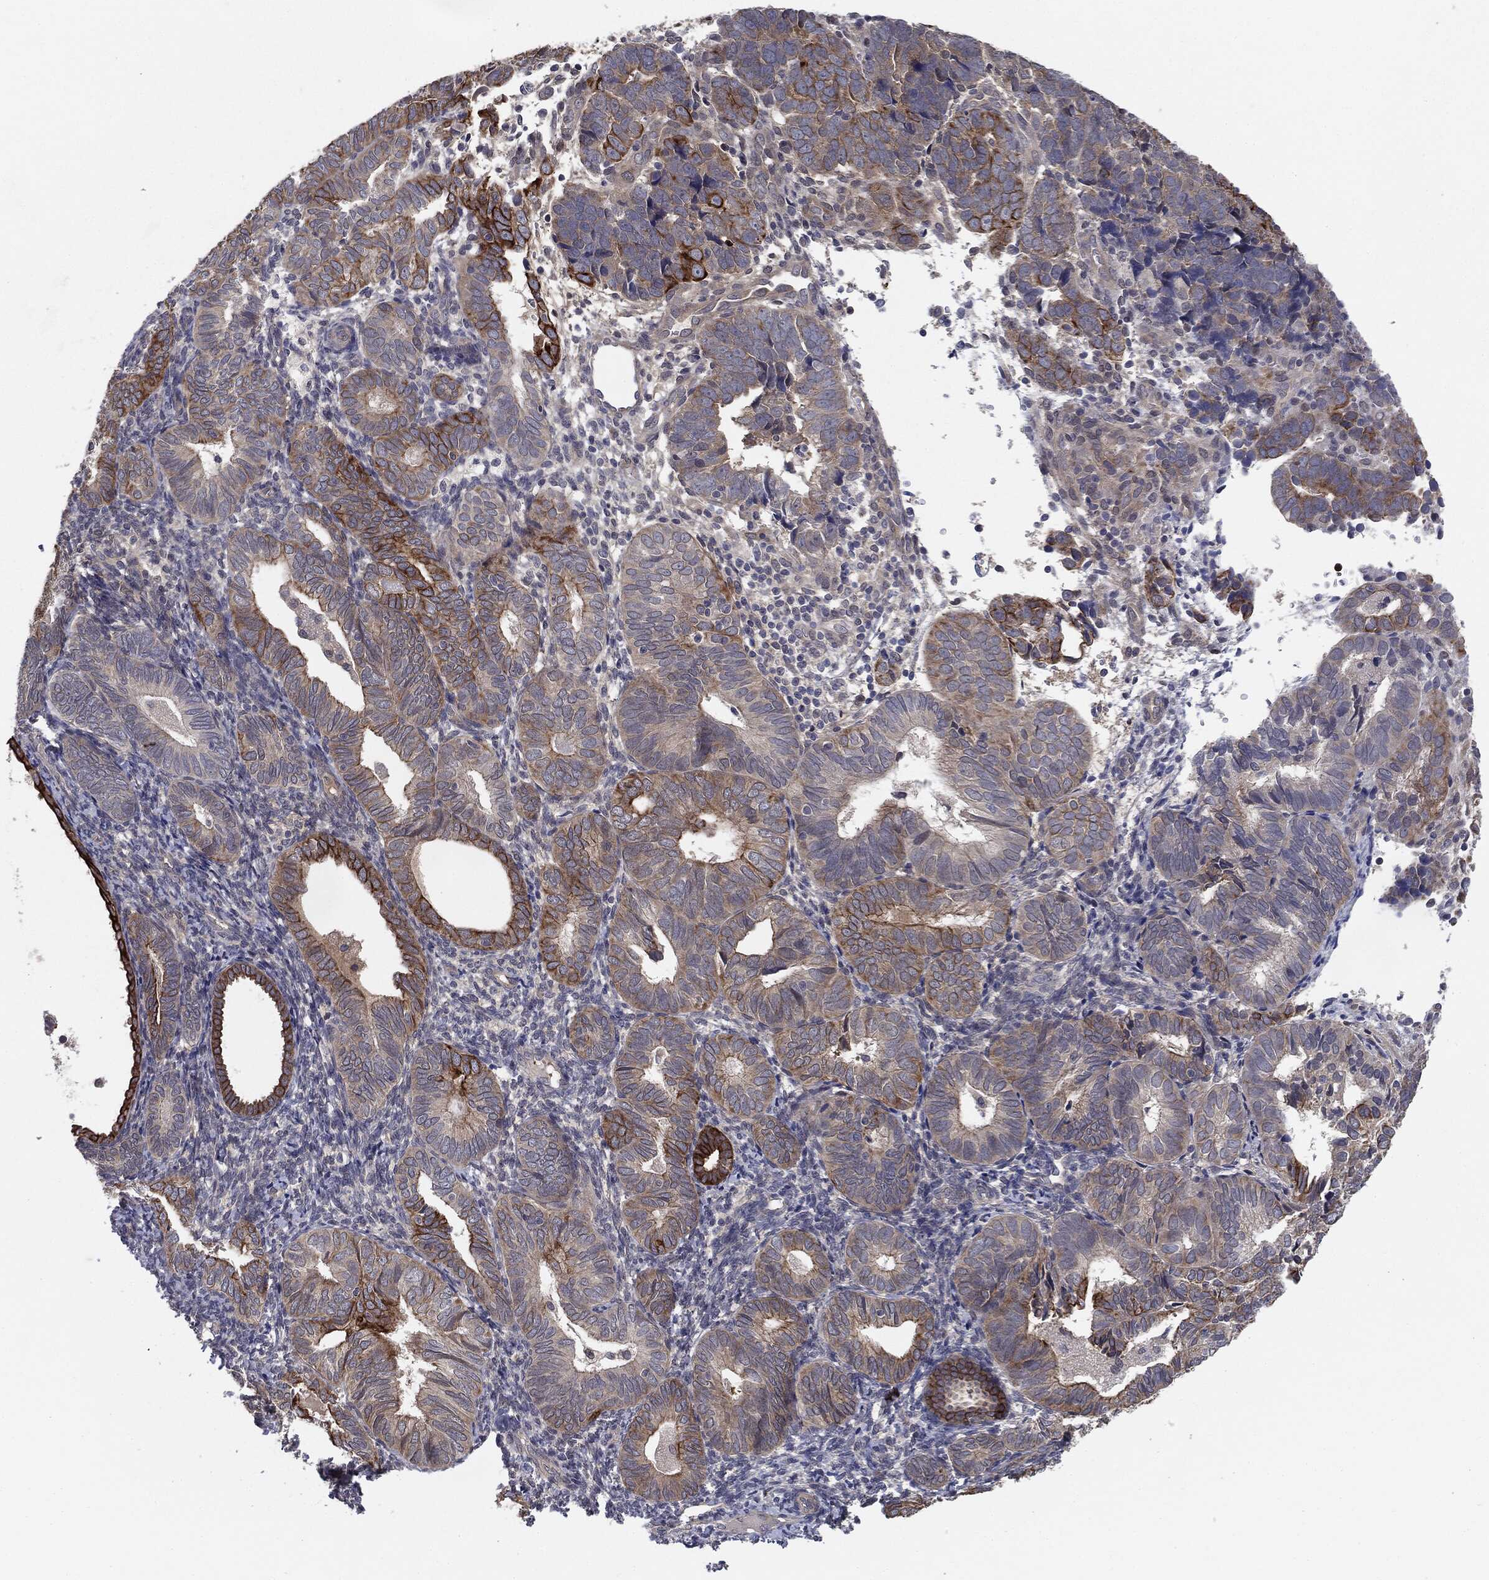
{"staining": {"intensity": "strong", "quantity": "<25%", "location": "cytoplasmic/membranous"}, "tissue": "endometrial cancer", "cell_type": "Tumor cells", "image_type": "cancer", "snomed": [{"axis": "morphology", "description": "Adenocarcinoma, NOS"}, {"axis": "topography", "description": "Endometrium"}], "caption": "Immunohistochemistry of adenocarcinoma (endometrial) demonstrates medium levels of strong cytoplasmic/membranous expression in approximately <25% of tumor cells.", "gene": "KRT7", "patient": {"sex": "female", "age": 82}}